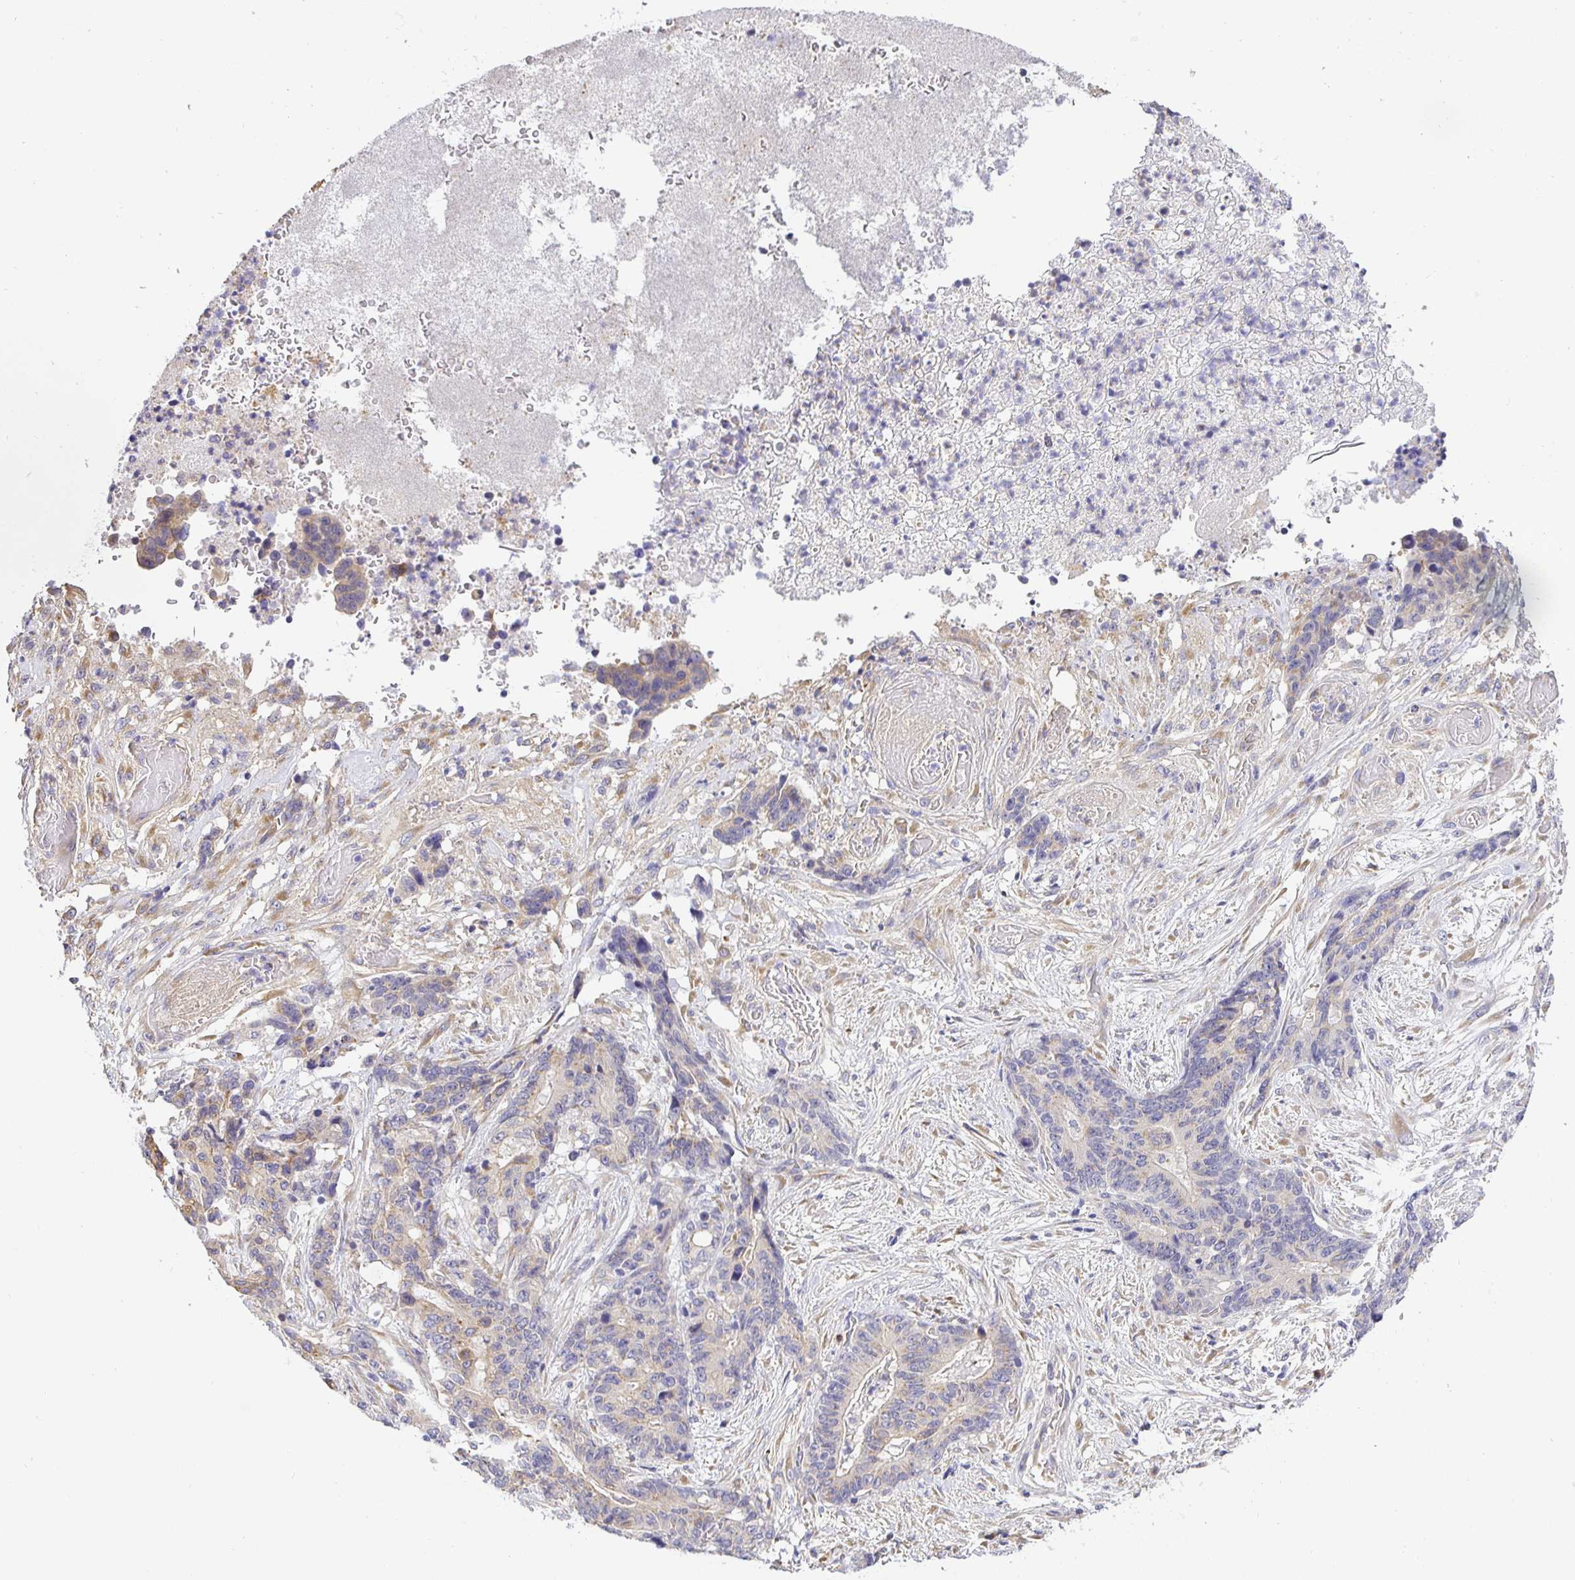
{"staining": {"intensity": "weak", "quantity": "<25%", "location": "cytoplasmic/membranous"}, "tissue": "stomach cancer", "cell_type": "Tumor cells", "image_type": "cancer", "snomed": [{"axis": "morphology", "description": "Normal tissue, NOS"}, {"axis": "morphology", "description": "Adenocarcinoma, NOS"}, {"axis": "topography", "description": "Stomach"}], "caption": "Adenocarcinoma (stomach) stained for a protein using IHC shows no positivity tumor cells.", "gene": "OPALIN", "patient": {"sex": "female", "age": 64}}